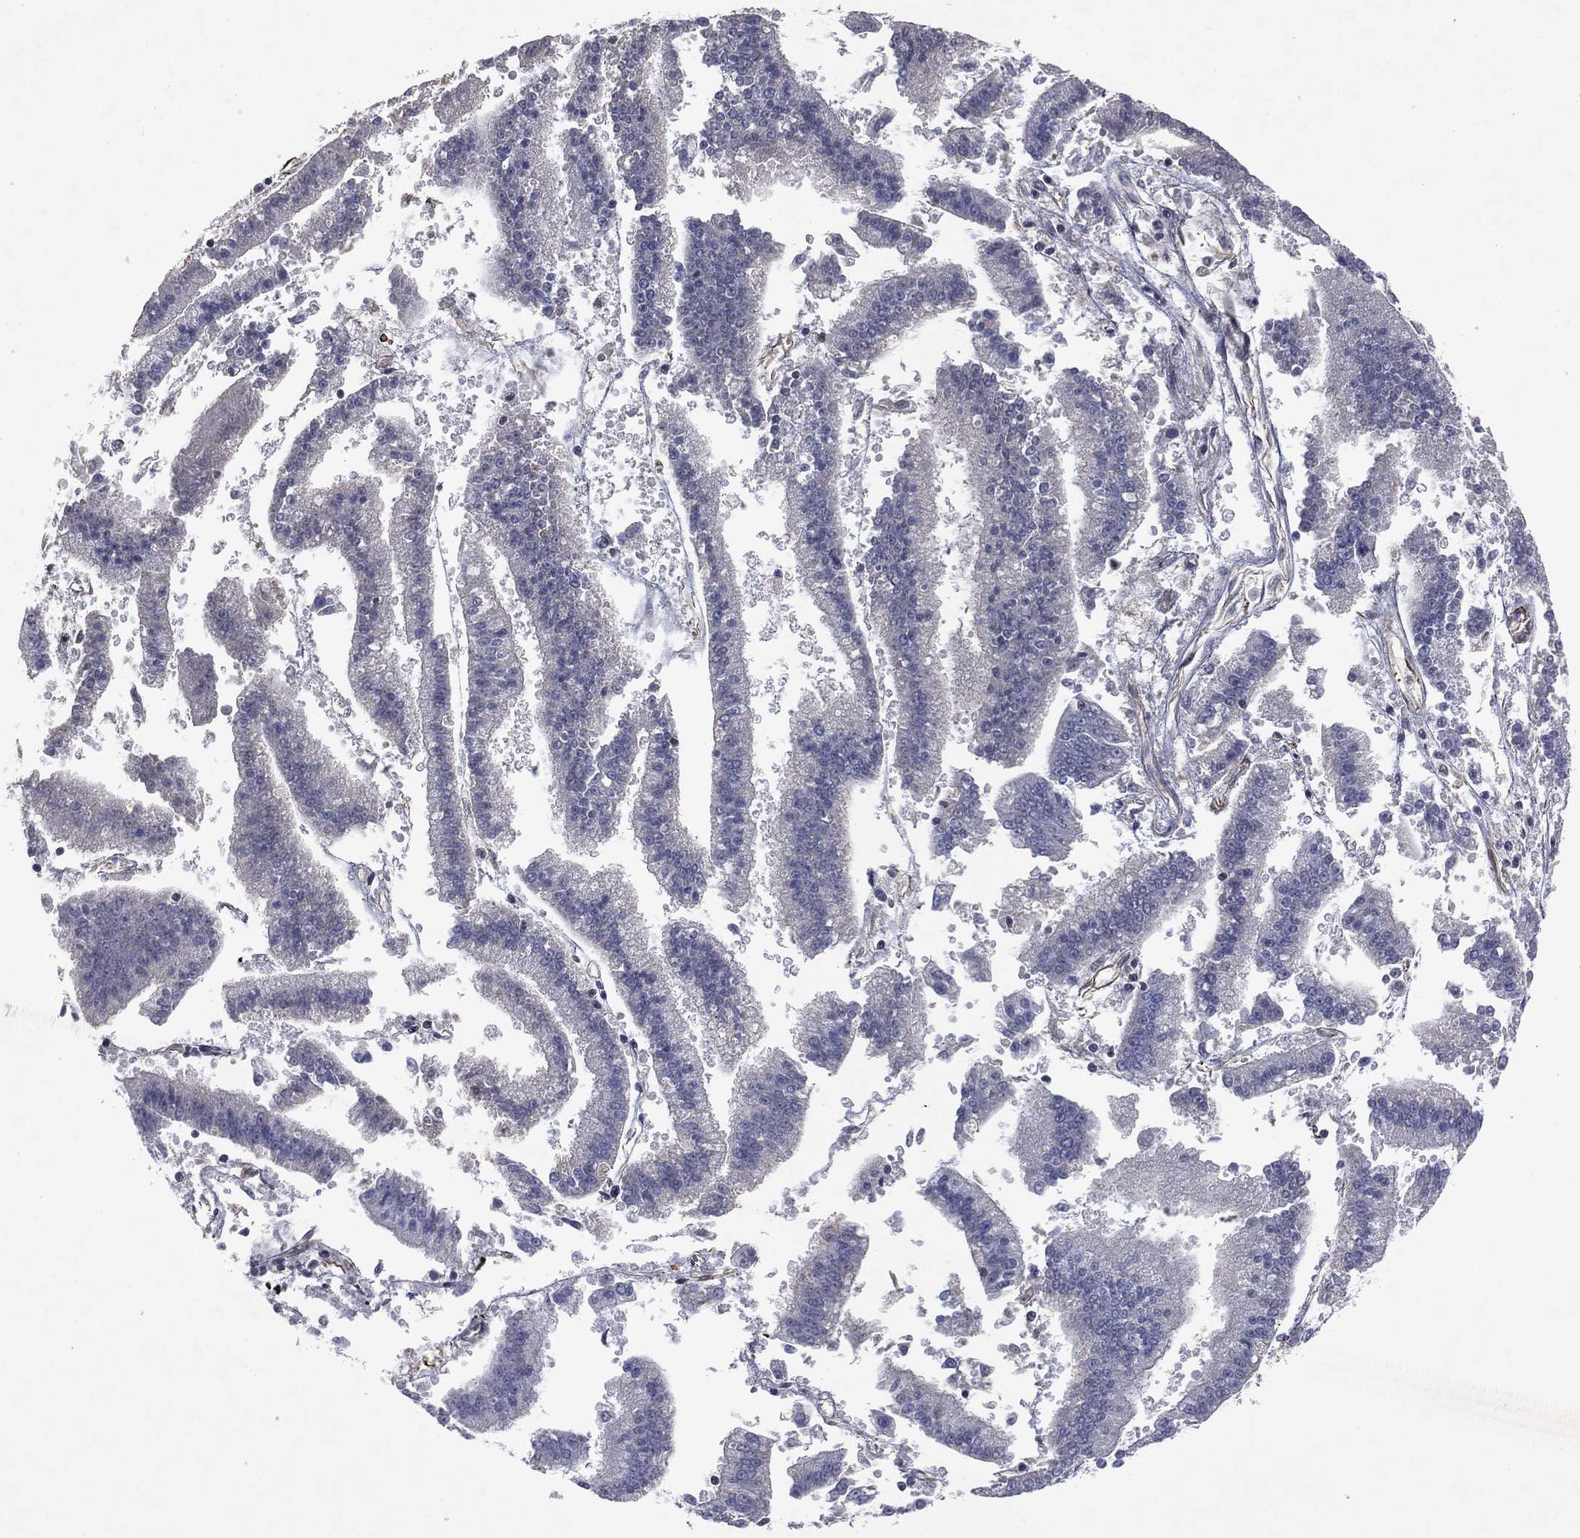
{"staining": {"intensity": "negative", "quantity": "none", "location": "none"}, "tissue": "endometrial cancer", "cell_type": "Tumor cells", "image_type": "cancer", "snomed": [{"axis": "morphology", "description": "Adenocarcinoma, NOS"}, {"axis": "topography", "description": "Endometrium"}], "caption": "Immunohistochemistry (IHC) micrograph of human adenocarcinoma (endometrial) stained for a protein (brown), which exhibits no staining in tumor cells.", "gene": "FLI1", "patient": {"sex": "female", "age": 66}}